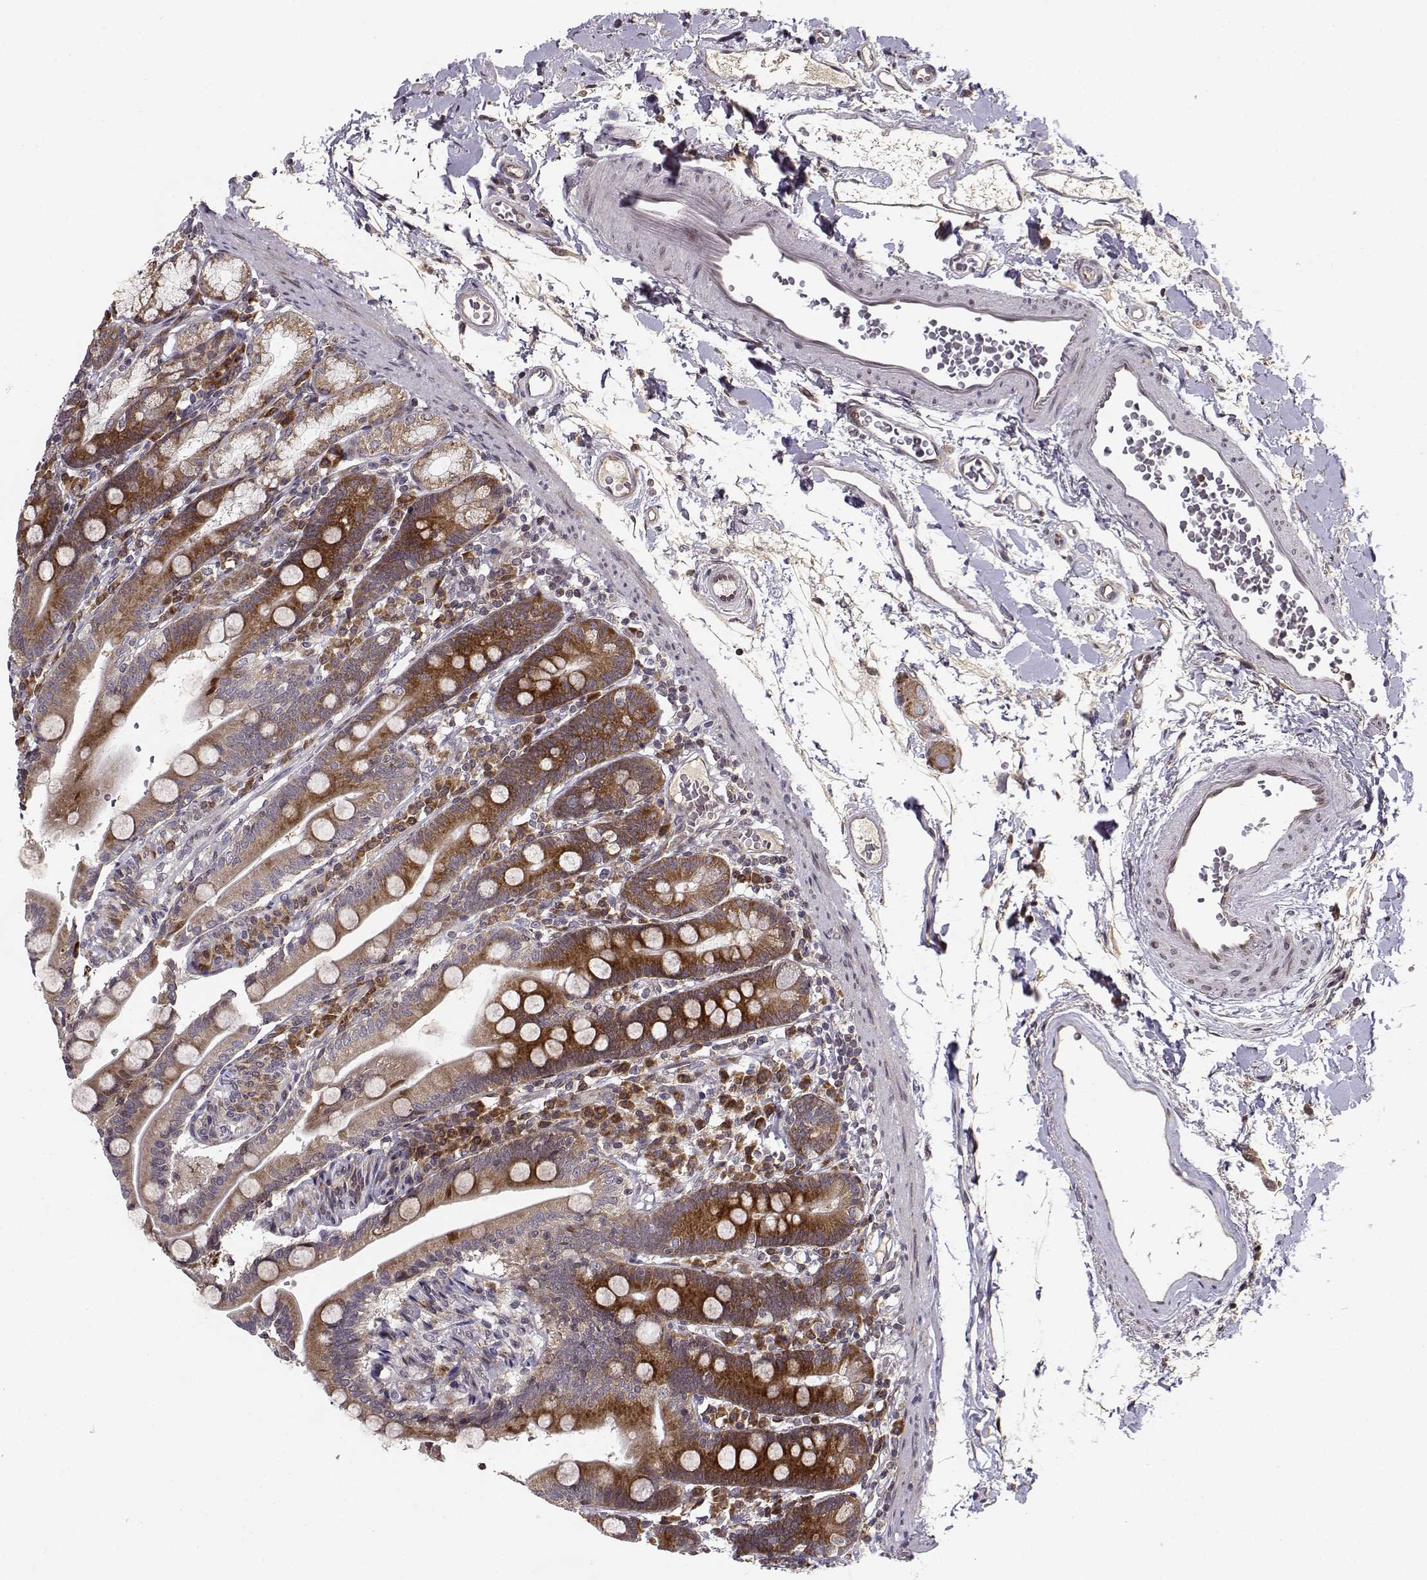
{"staining": {"intensity": "strong", "quantity": ">75%", "location": "cytoplasmic/membranous"}, "tissue": "duodenum", "cell_type": "Glandular cells", "image_type": "normal", "snomed": [{"axis": "morphology", "description": "Normal tissue, NOS"}, {"axis": "topography", "description": "Duodenum"}], "caption": "Protein positivity by immunohistochemistry (IHC) reveals strong cytoplasmic/membranous positivity in approximately >75% of glandular cells in benign duodenum.", "gene": "RPL31", "patient": {"sex": "female", "age": 67}}